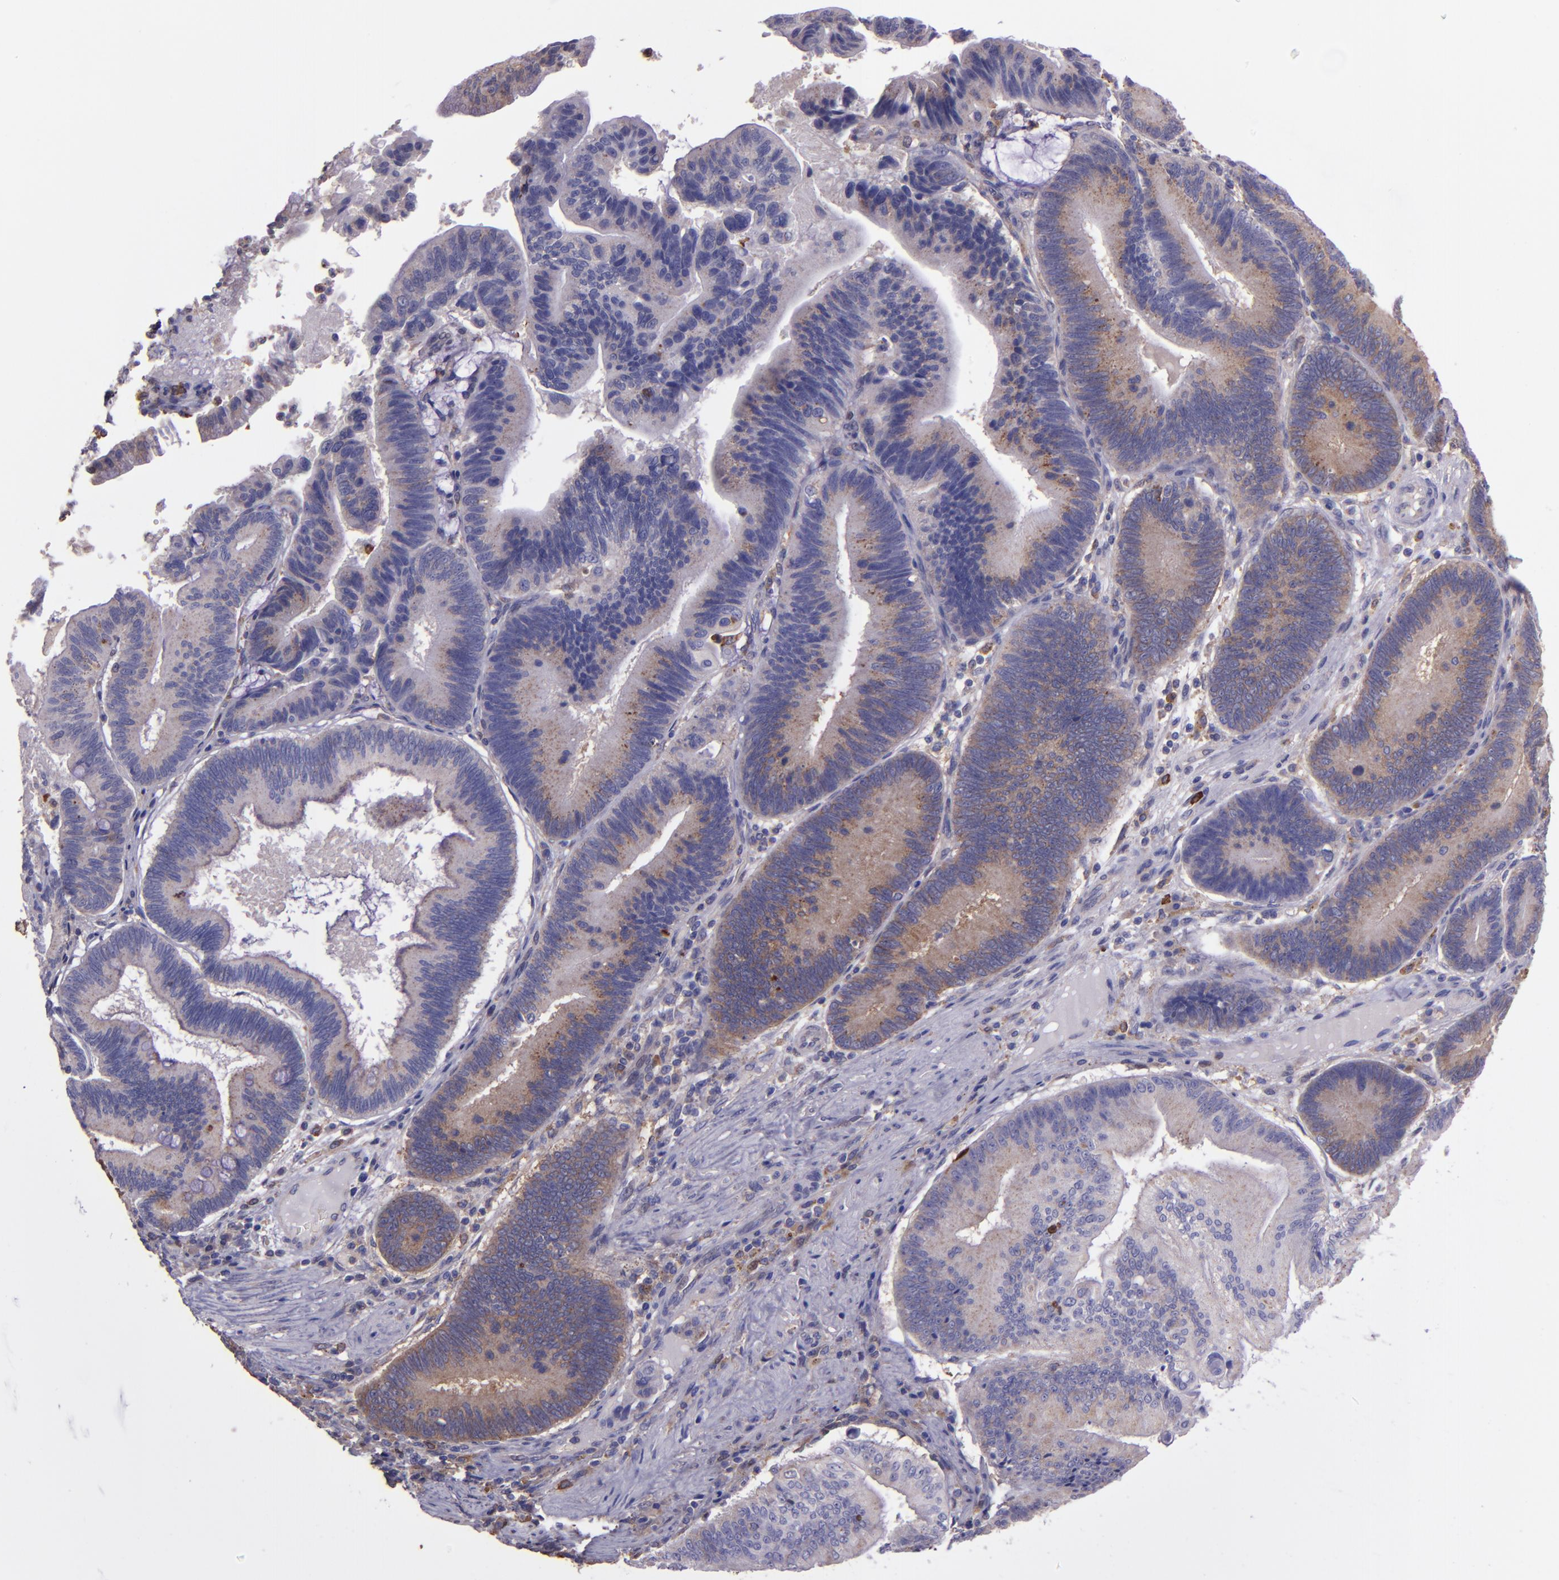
{"staining": {"intensity": "weak", "quantity": ">75%", "location": "cytoplasmic/membranous"}, "tissue": "pancreatic cancer", "cell_type": "Tumor cells", "image_type": "cancer", "snomed": [{"axis": "morphology", "description": "Adenocarcinoma, NOS"}, {"axis": "topography", "description": "Pancreas"}], "caption": "DAB (3,3'-diaminobenzidine) immunohistochemical staining of human pancreatic cancer (adenocarcinoma) exhibits weak cytoplasmic/membranous protein staining in approximately >75% of tumor cells.", "gene": "WASHC1", "patient": {"sex": "male", "age": 82}}